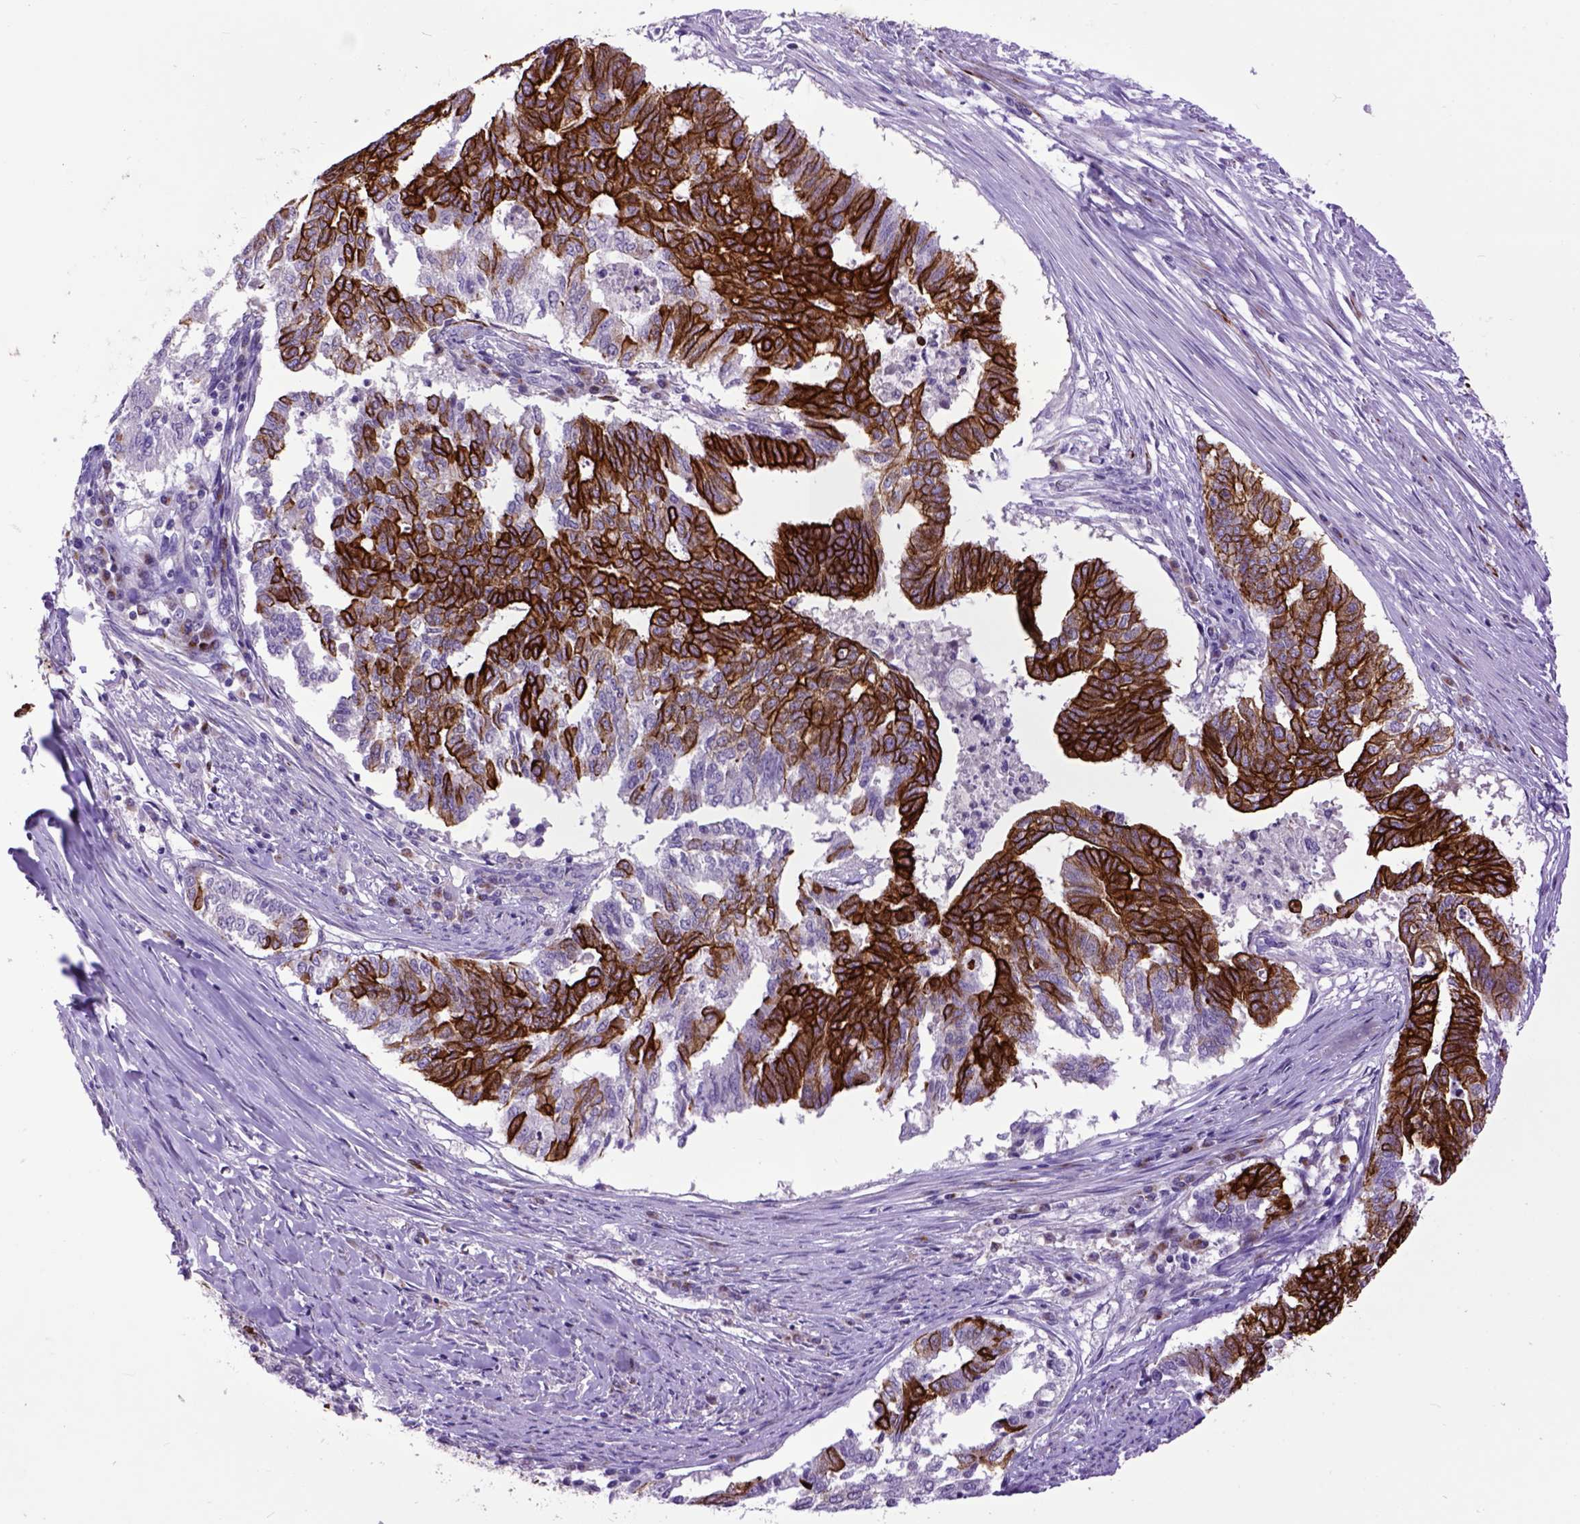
{"staining": {"intensity": "strong", "quantity": "25%-75%", "location": "cytoplasmic/membranous"}, "tissue": "endometrial cancer", "cell_type": "Tumor cells", "image_type": "cancer", "snomed": [{"axis": "morphology", "description": "Adenocarcinoma, NOS"}, {"axis": "topography", "description": "Endometrium"}], "caption": "Endometrial adenocarcinoma stained with IHC exhibits strong cytoplasmic/membranous expression in approximately 25%-75% of tumor cells.", "gene": "RAB25", "patient": {"sex": "female", "age": 79}}